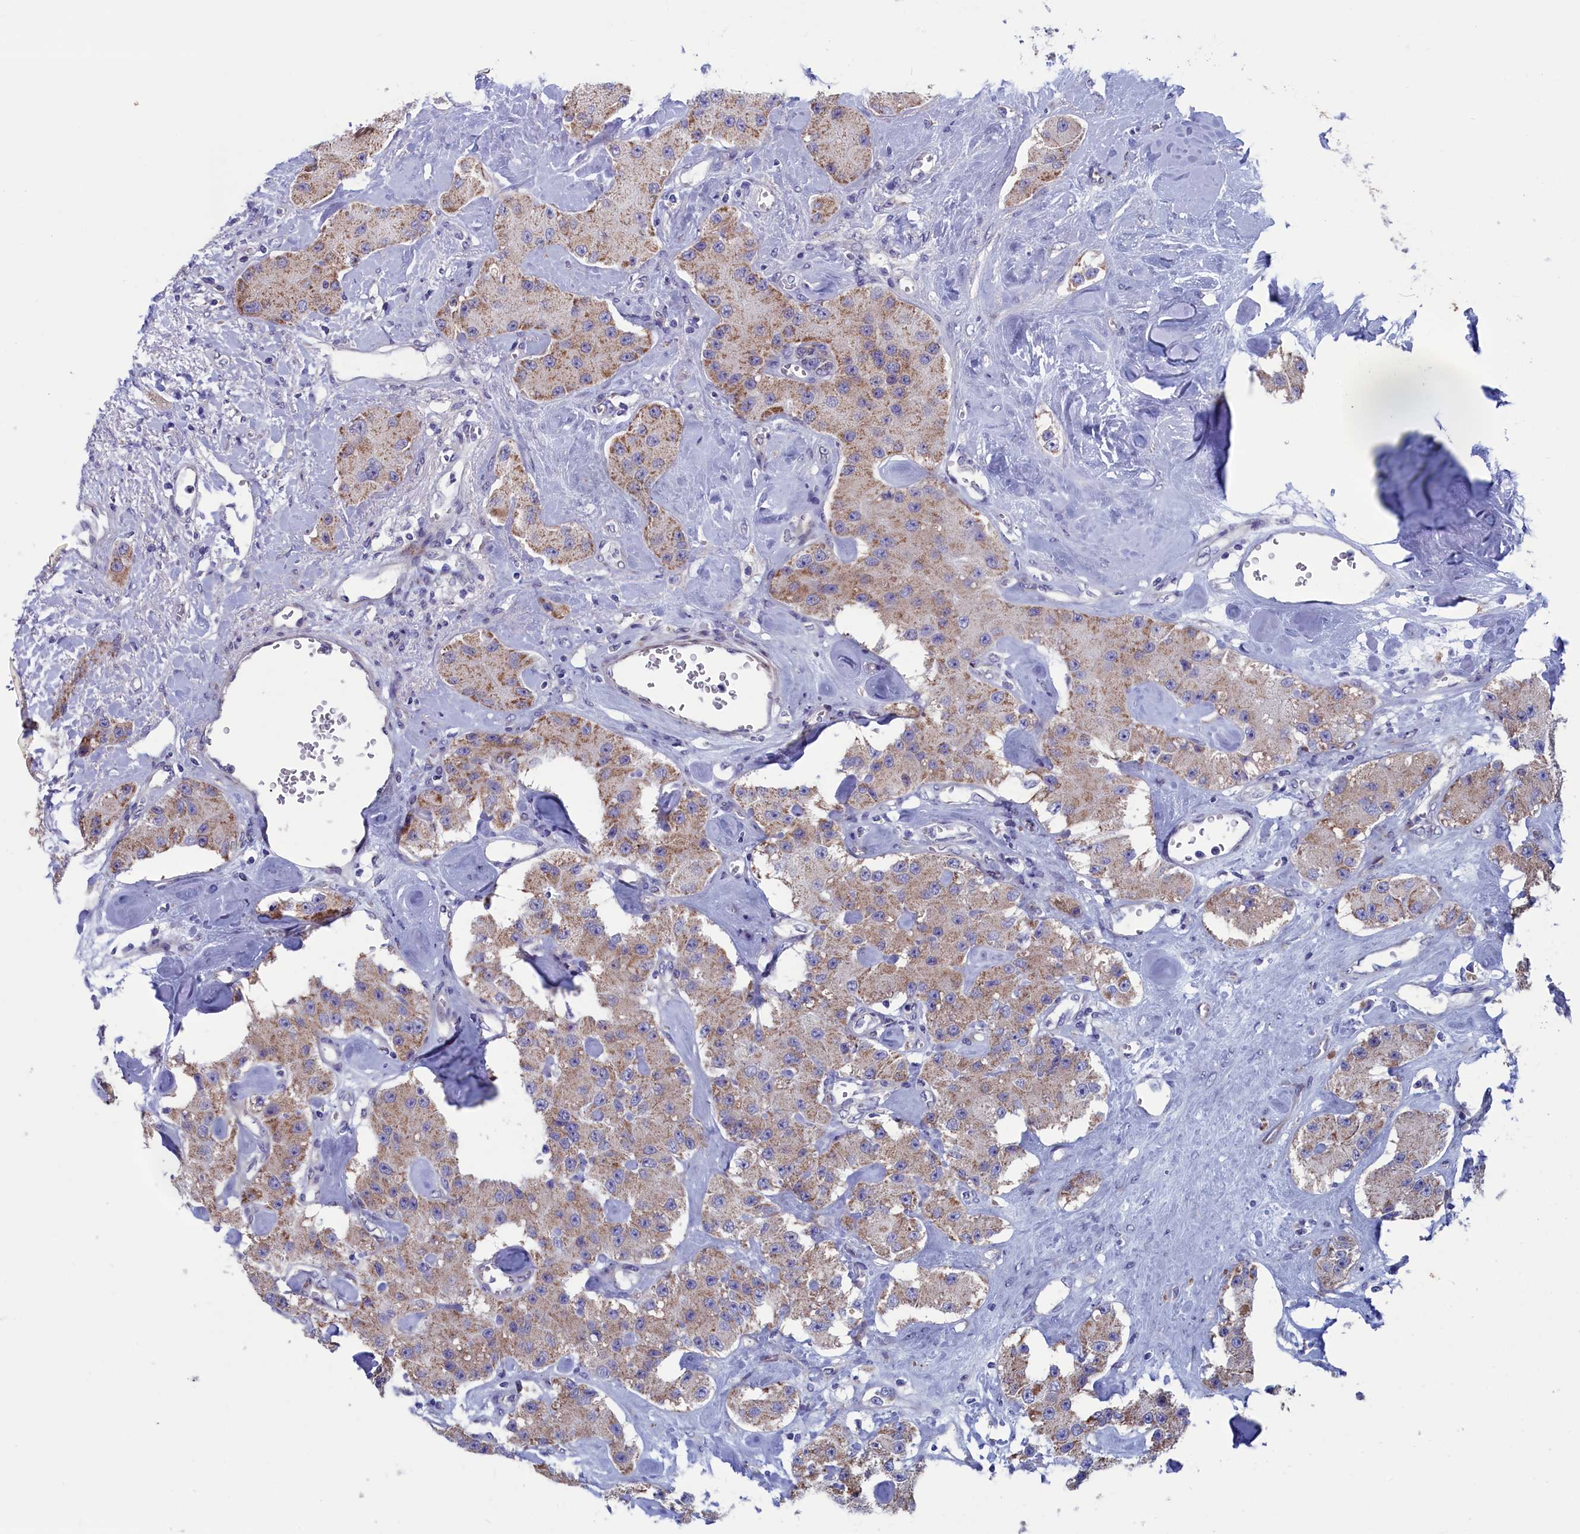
{"staining": {"intensity": "weak", "quantity": ">75%", "location": "cytoplasmic/membranous"}, "tissue": "carcinoid", "cell_type": "Tumor cells", "image_type": "cancer", "snomed": [{"axis": "morphology", "description": "Carcinoid, malignant, NOS"}, {"axis": "topography", "description": "Pancreas"}], "caption": "Immunohistochemical staining of human carcinoid reveals weak cytoplasmic/membranous protein expression in approximately >75% of tumor cells. The staining was performed using DAB (3,3'-diaminobenzidine), with brown indicating positive protein expression. Nuclei are stained blue with hematoxylin.", "gene": "NIBAN3", "patient": {"sex": "male", "age": 41}}